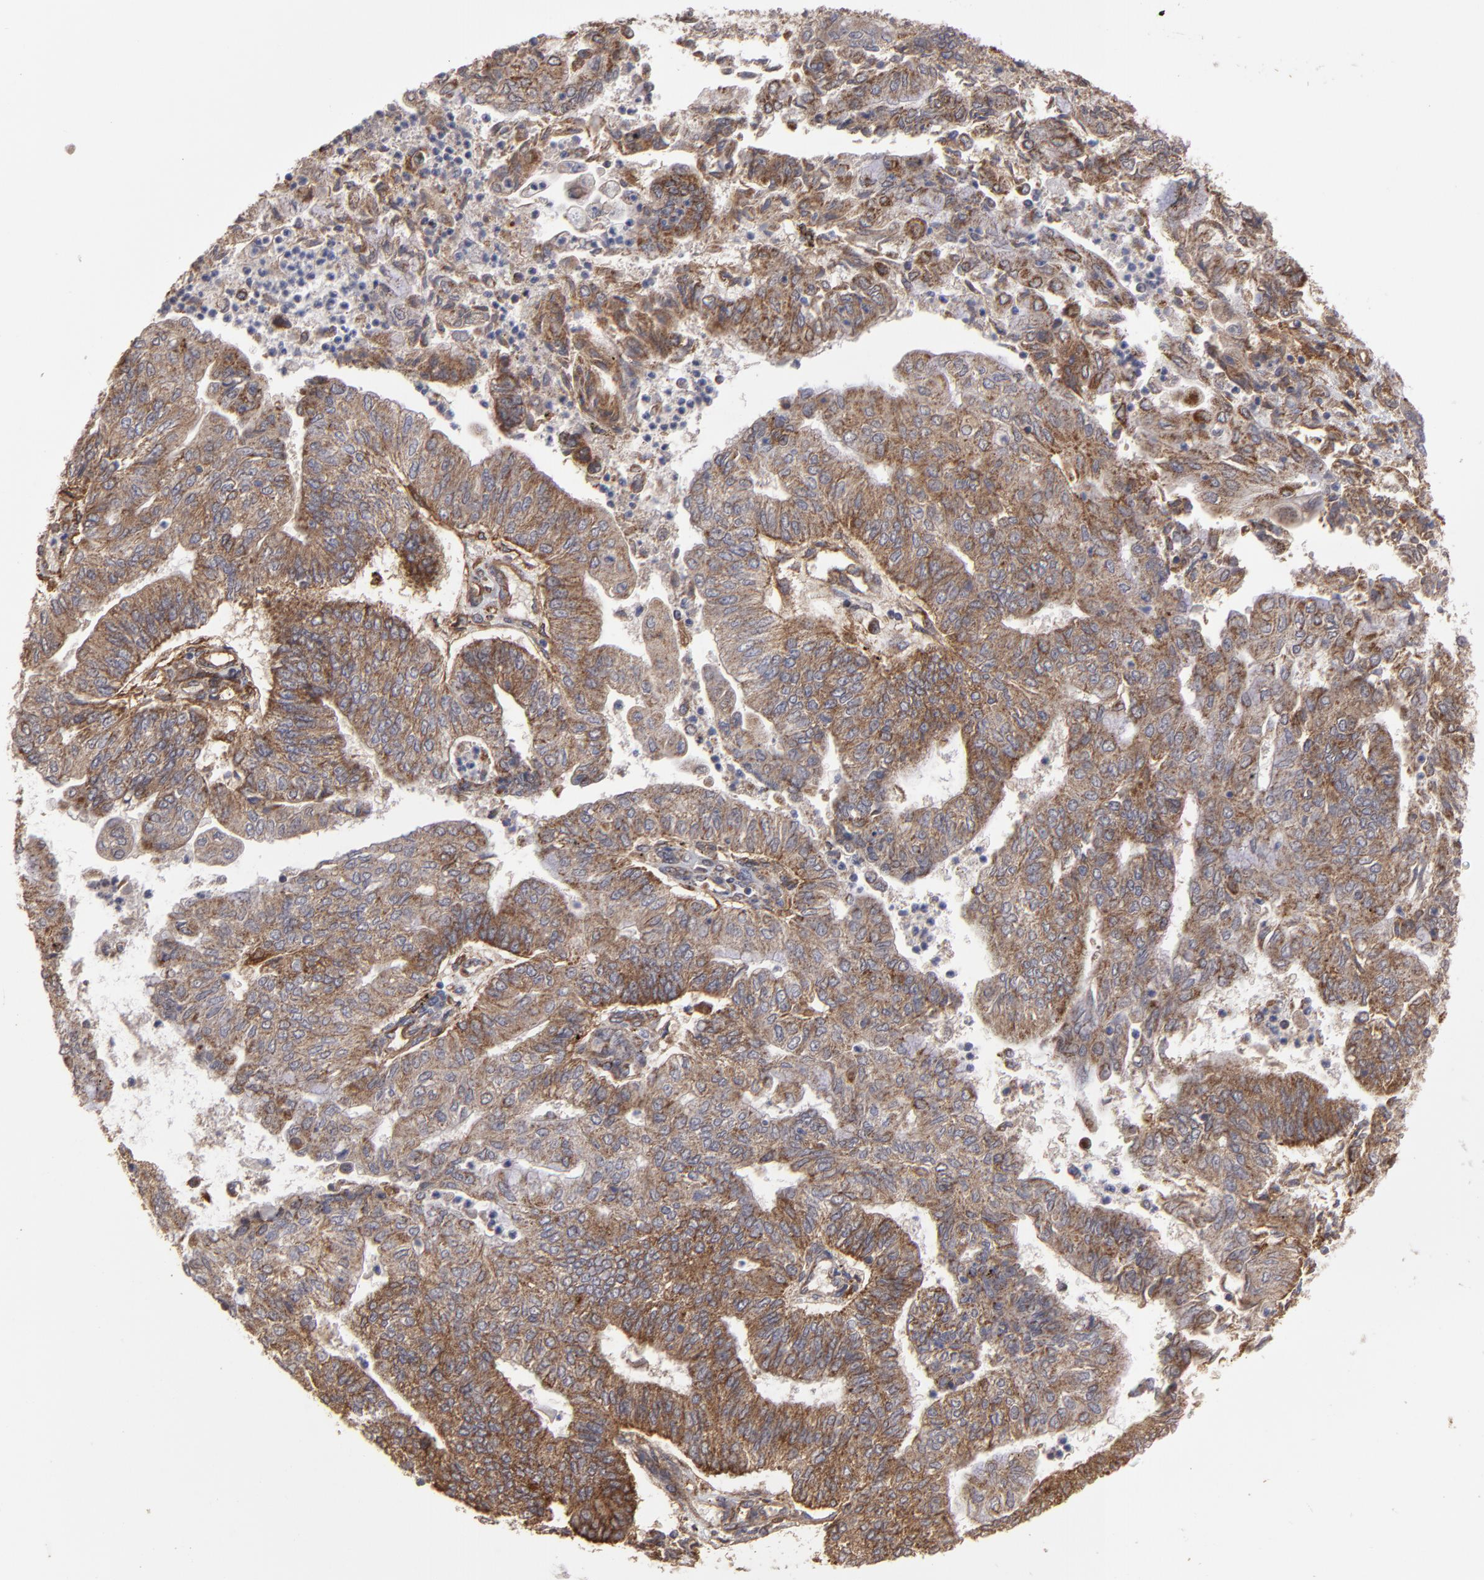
{"staining": {"intensity": "moderate", "quantity": ">75%", "location": "cytoplasmic/membranous"}, "tissue": "endometrial cancer", "cell_type": "Tumor cells", "image_type": "cancer", "snomed": [{"axis": "morphology", "description": "Adenocarcinoma, NOS"}, {"axis": "topography", "description": "Endometrium"}], "caption": "Endometrial cancer (adenocarcinoma) stained with DAB IHC reveals medium levels of moderate cytoplasmic/membranous staining in approximately >75% of tumor cells. The protein is shown in brown color, while the nuclei are stained blue.", "gene": "ITGB5", "patient": {"sex": "female", "age": 59}}